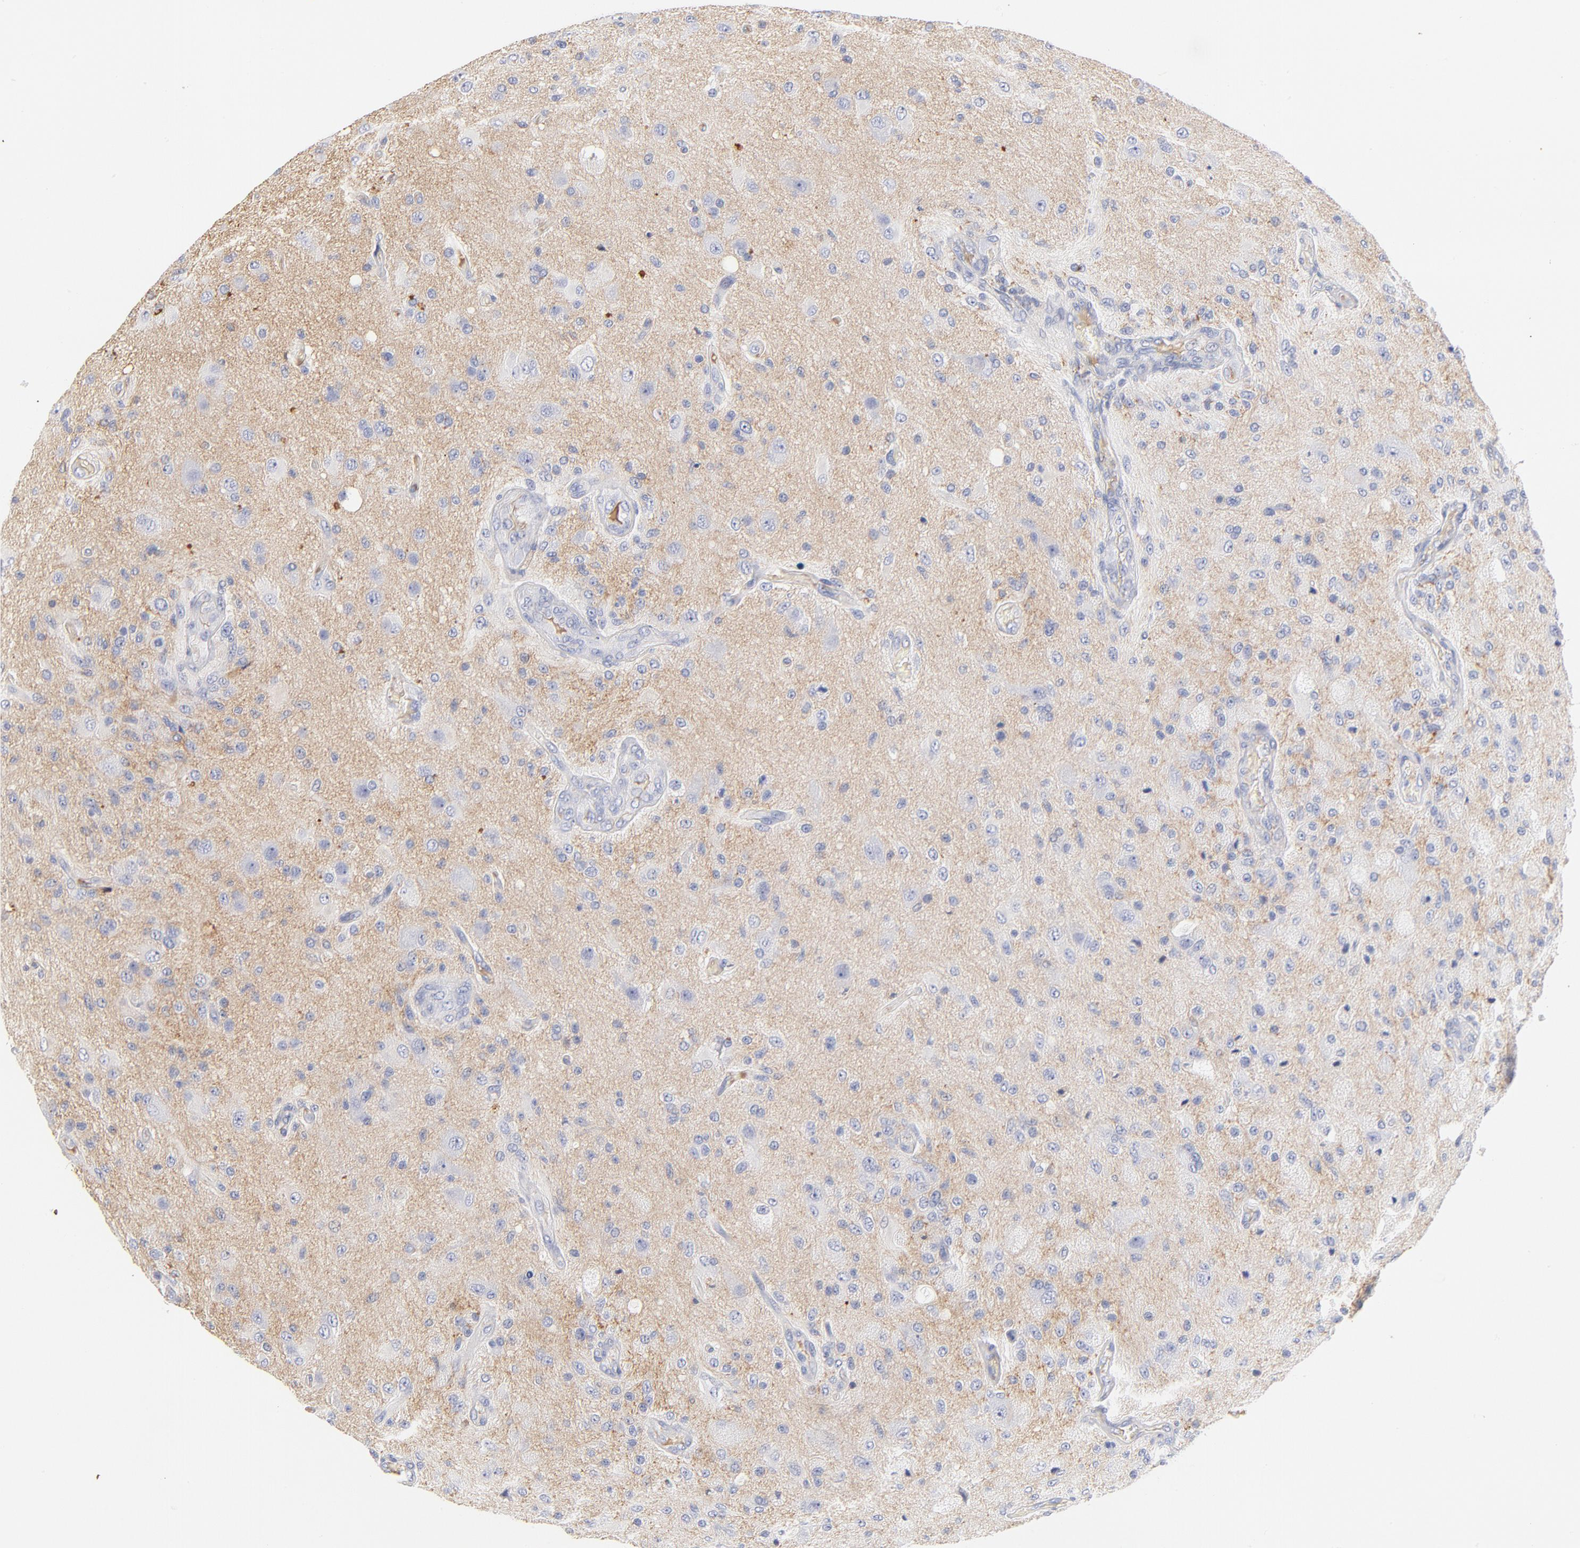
{"staining": {"intensity": "negative", "quantity": "none", "location": "none"}, "tissue": "glioma", "cell_type": "Tumor cells", "image_type": "cancer", "snomed": [{"axis": "morphology", "description": "Normal tissue, NOS"}, {"axis": "morphology", "description": "Glioma, malignant, High grade"}, {"axis": "topography", "description": "Cerebral cortex"}], "caption": "A high-resolution image shows immunohistochemistry (IHC) staining of glioma, which shows no significant staining in tumor cells.", "gene": "C3", "patient": {"sex": "male", "age": 77}}